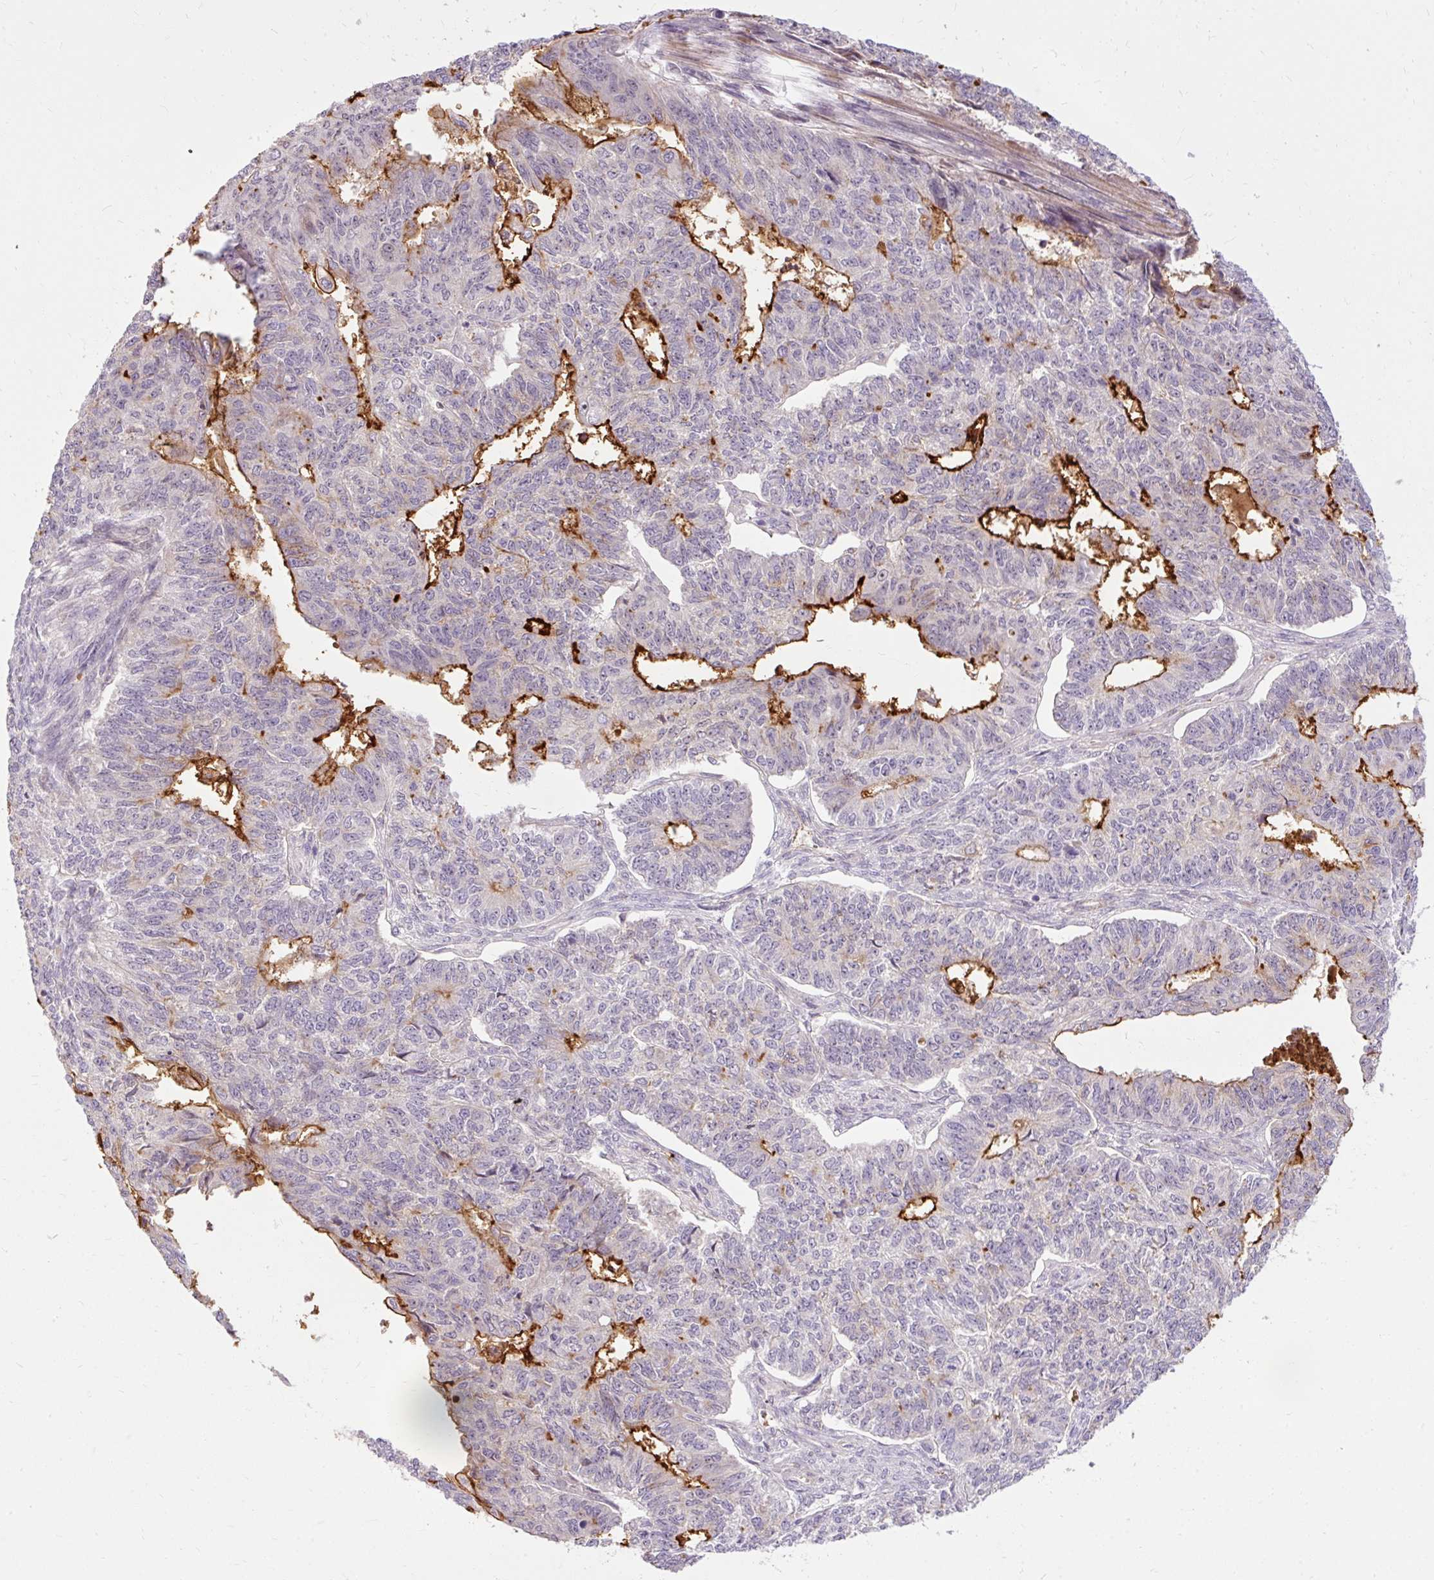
{"staining": {"intensity": "strong", "quantity": "<25%", "location": "cytoplasmic/membranous"}, "tissue": "endometrial cancer", "cell_type": "Tumor cells", "image_type": "cancer", "snomed": [{"axis": "morphology", "description": "Adenocarcinoma, NOS"}, {"axis": "topography", "description": "Endometrium"}], "caption": "Immunohistochemical staining of human endometrial adenocarcinoma demonstrates medium levels of strong cytoplasmic/membranous protein staining in approximately <25% of tumor cells. (DAB = brown stain, brightfield microscopy at high magnification).", "gene": "CEBPZ", "patient": {"sex": "female", "age": 32}}